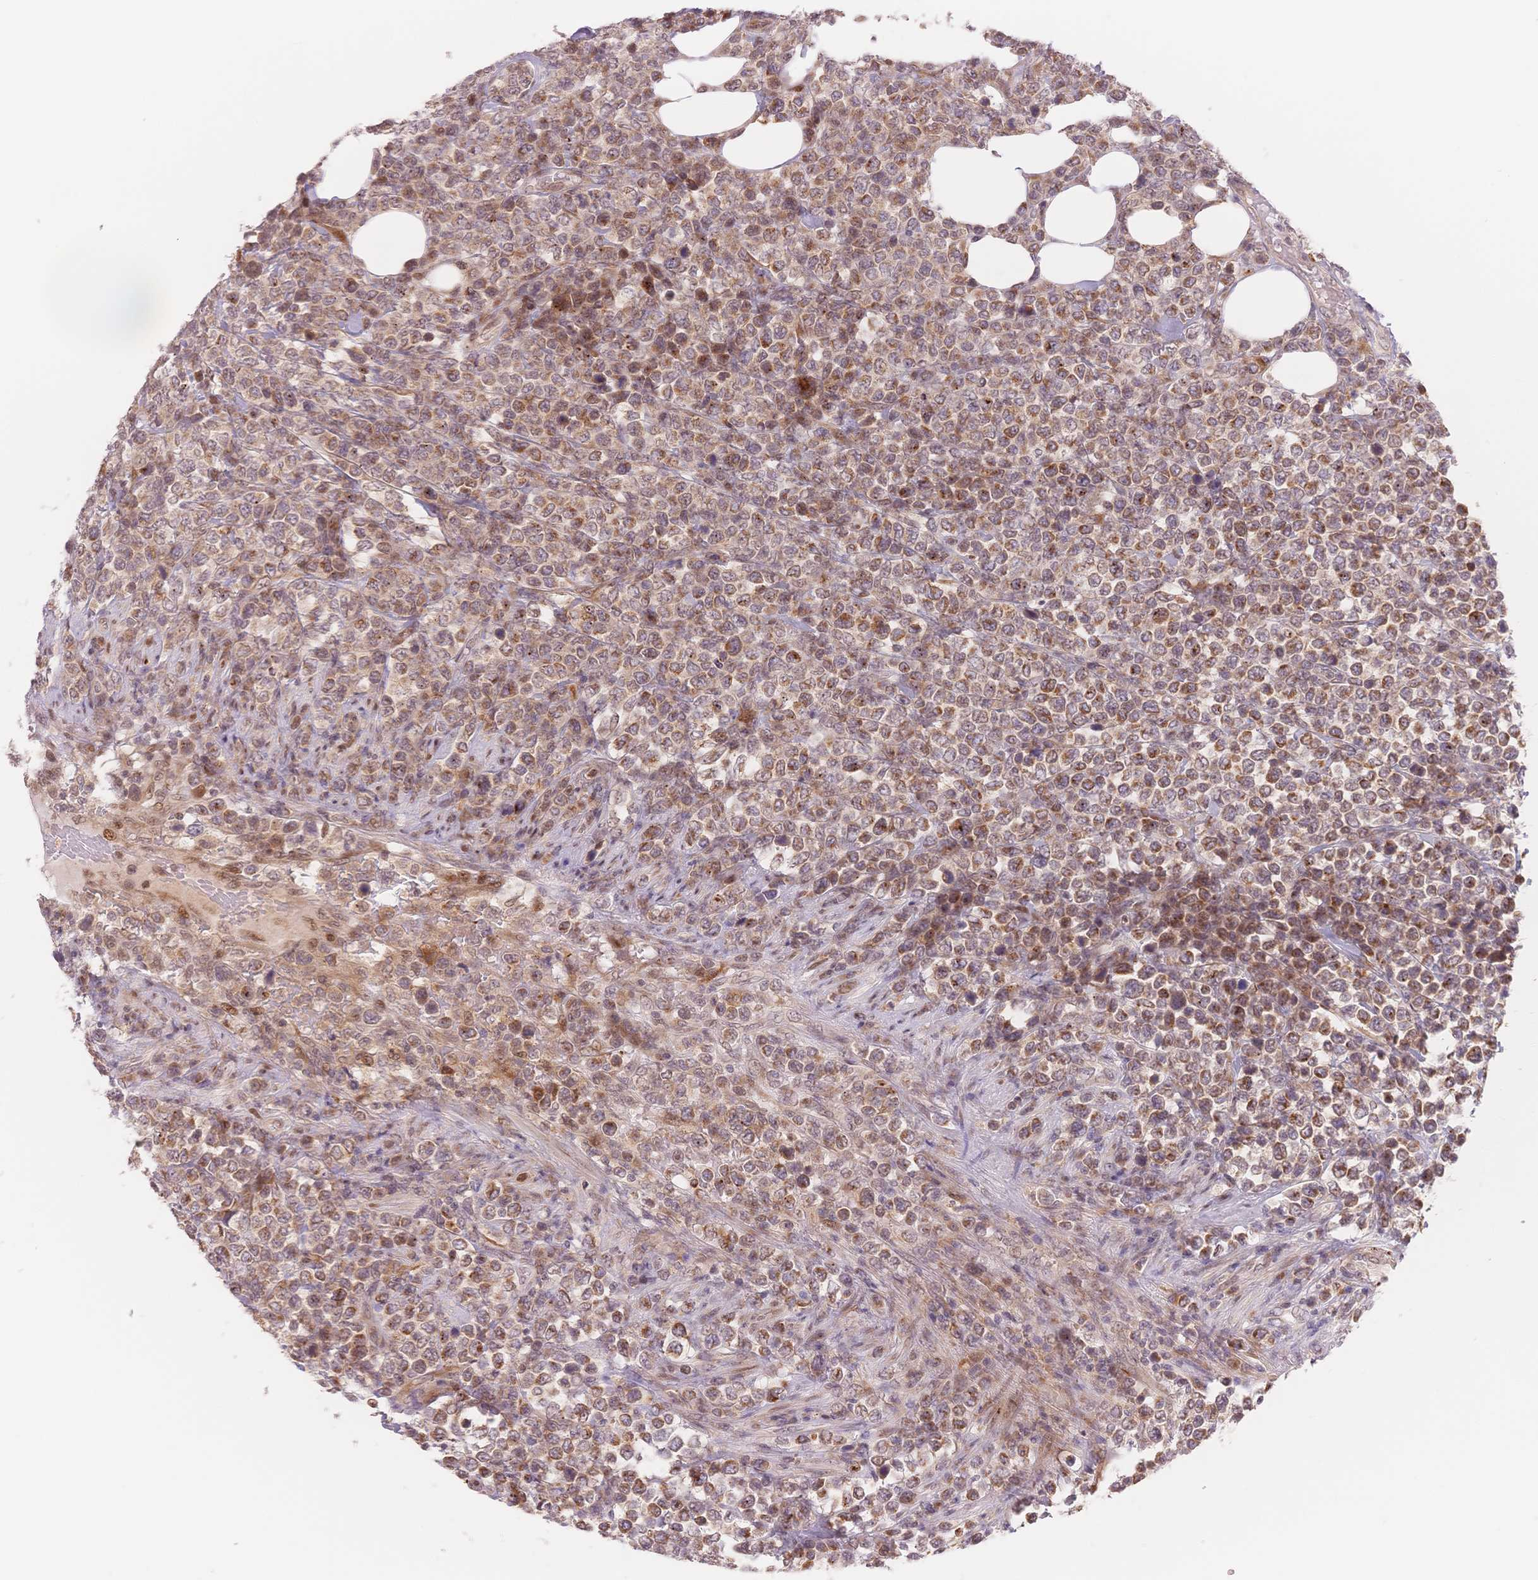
{"staining": {"intensity": "moderate", "quantity": ">75%", "location": "cytoplasmic/membranous"}, "tissue": "lymphoma", "cell_type": "Tumor cells", "image_type": "cancer", "snomed": [{"axis": "morphology", "description": "Malignant lymphoma, non-Hodgkin's type, High grade"}, {"axis": "topography", "description": "Soft tissue"}], "caption": "This image shows immunohistochemistry (IHC) staining of human malignant lymphoma, non-Hodgkin's type (high-grade), with medium moderate cytoplasmic/membranous positivity in approximately >75% of tumor cells.", "gene": "STK39", "patient": {"sex": "female", "age": 56}}